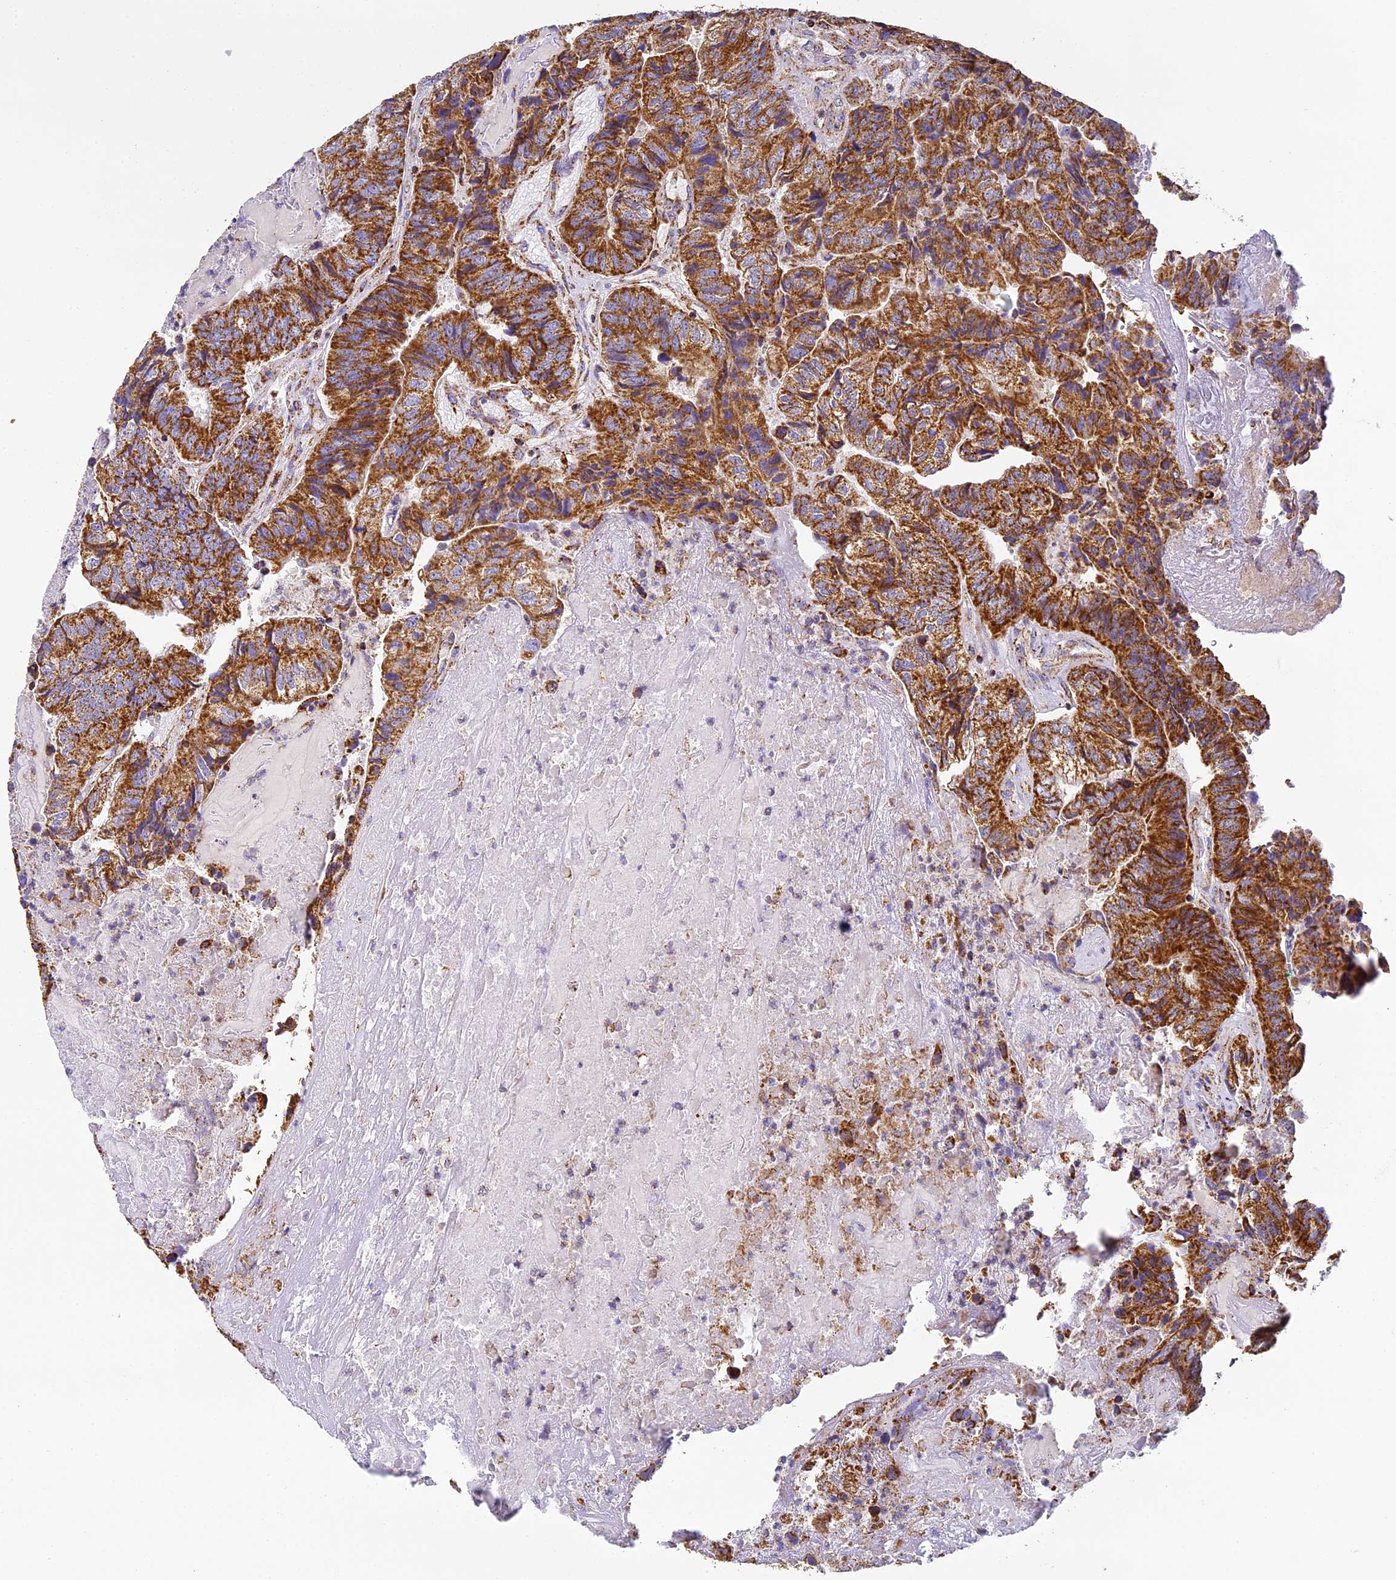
{"staining": {"intensity": "moderate", "quantity": ">75%", "location": "cytoplasmic/membranous"}, "tissue": "colorectal cancer", "cell_type": "Tumor cells", "image_type": "cancer", "snomed": [{"axis": "morphology", "description": "Adenocarcinoma, NOS"}, {"axis": "topography", "description": "Colon"}], "caption": "The photomicrograph exhibits a brown stain indicating the presence of a protein in the cytoplasmic/membranous of tumor cells in colorectal cancer (adenocarcinoma). (Stains: DAB in brown, nuclei in blue, Microscopy: brightfield microscopy at high magnification).", "gene": "STK17A", "patient": {"sex": "female", "age": 67}}